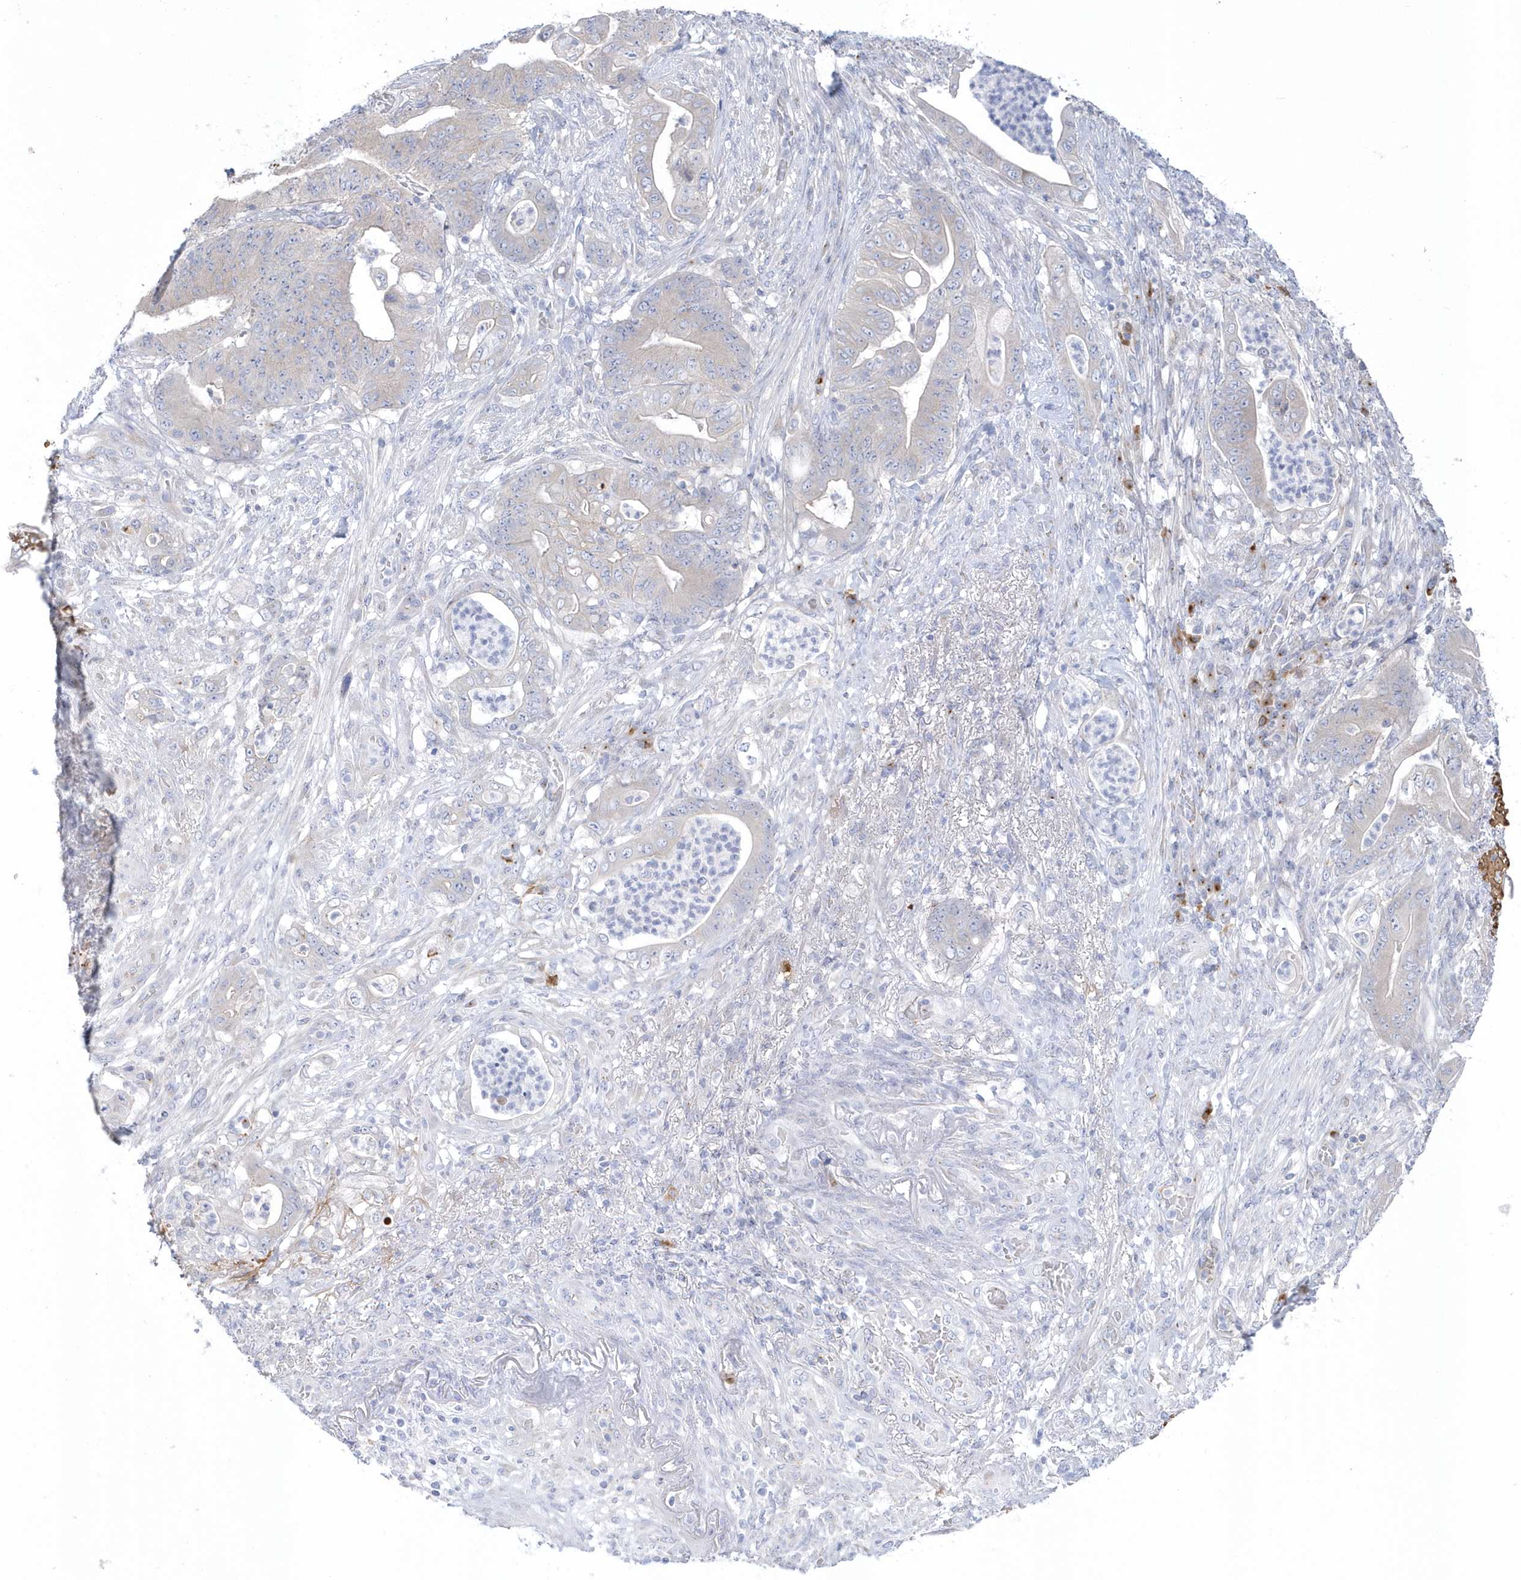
{"staining": {"intensity": "weak", "quantity": "<25%", "location": "cytoplasmic/membranous"}, "tissue": "stomach cancer", "cell_type": "Tumor cells", "image_type": "cancer", "snomed": [{"axis": "morphology", "description": "Adenocarcinoma, NOS"}, {"axis": "topography", "description": "Stomach"}], "caption": "An image of human adenocarcinoma (stomach) is negative for staining in tumor cells.", "gene": "SEMA3D", "patient": {"sex": "female", "age": 73}}